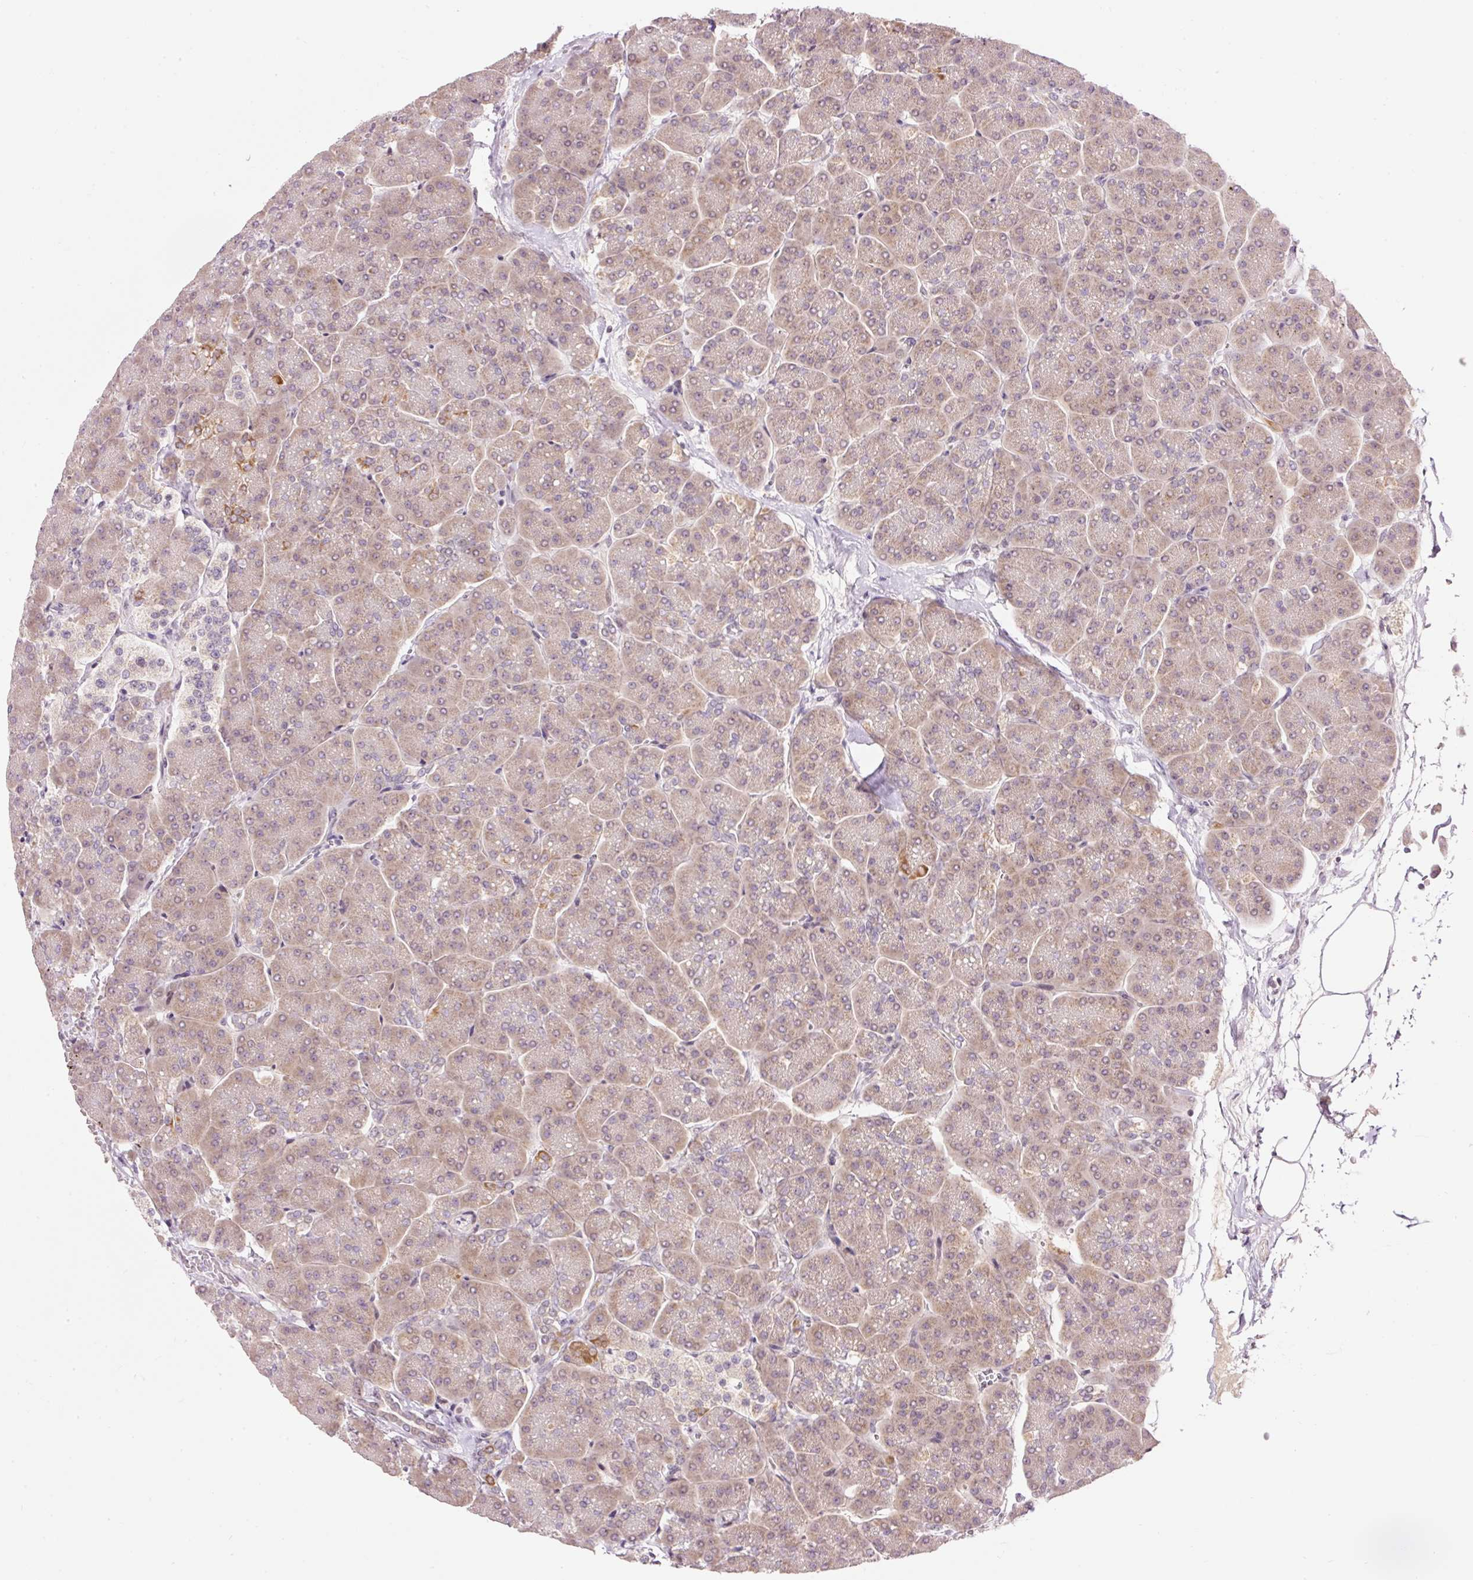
{"staining": {"intensity": "weak", "quantity": "25%-75%", "location": "cytoplasmic/membranous,nuclear"}, "tissue": "pancreas", "cell_type": "Exocrine glandular cells", "image_type": "normal", "snomed": [{"axis": "morphology", "description": "Normal tissue, NOS"}, {"axis": "topography", "description": "Pancreas"}, {"axis": "topography", "description": "Peripheral nerve tissue"}], "caption": "Immunohistochemical staining of normal human pancreas displays 25%-75% levels of weak cytoplasmic/membranous,nuclear protein expression in approximately 25%-75% of exocrine glandular cells.", "gene": "ABHD11", "patient": {"sex": "male", "age": 54}}